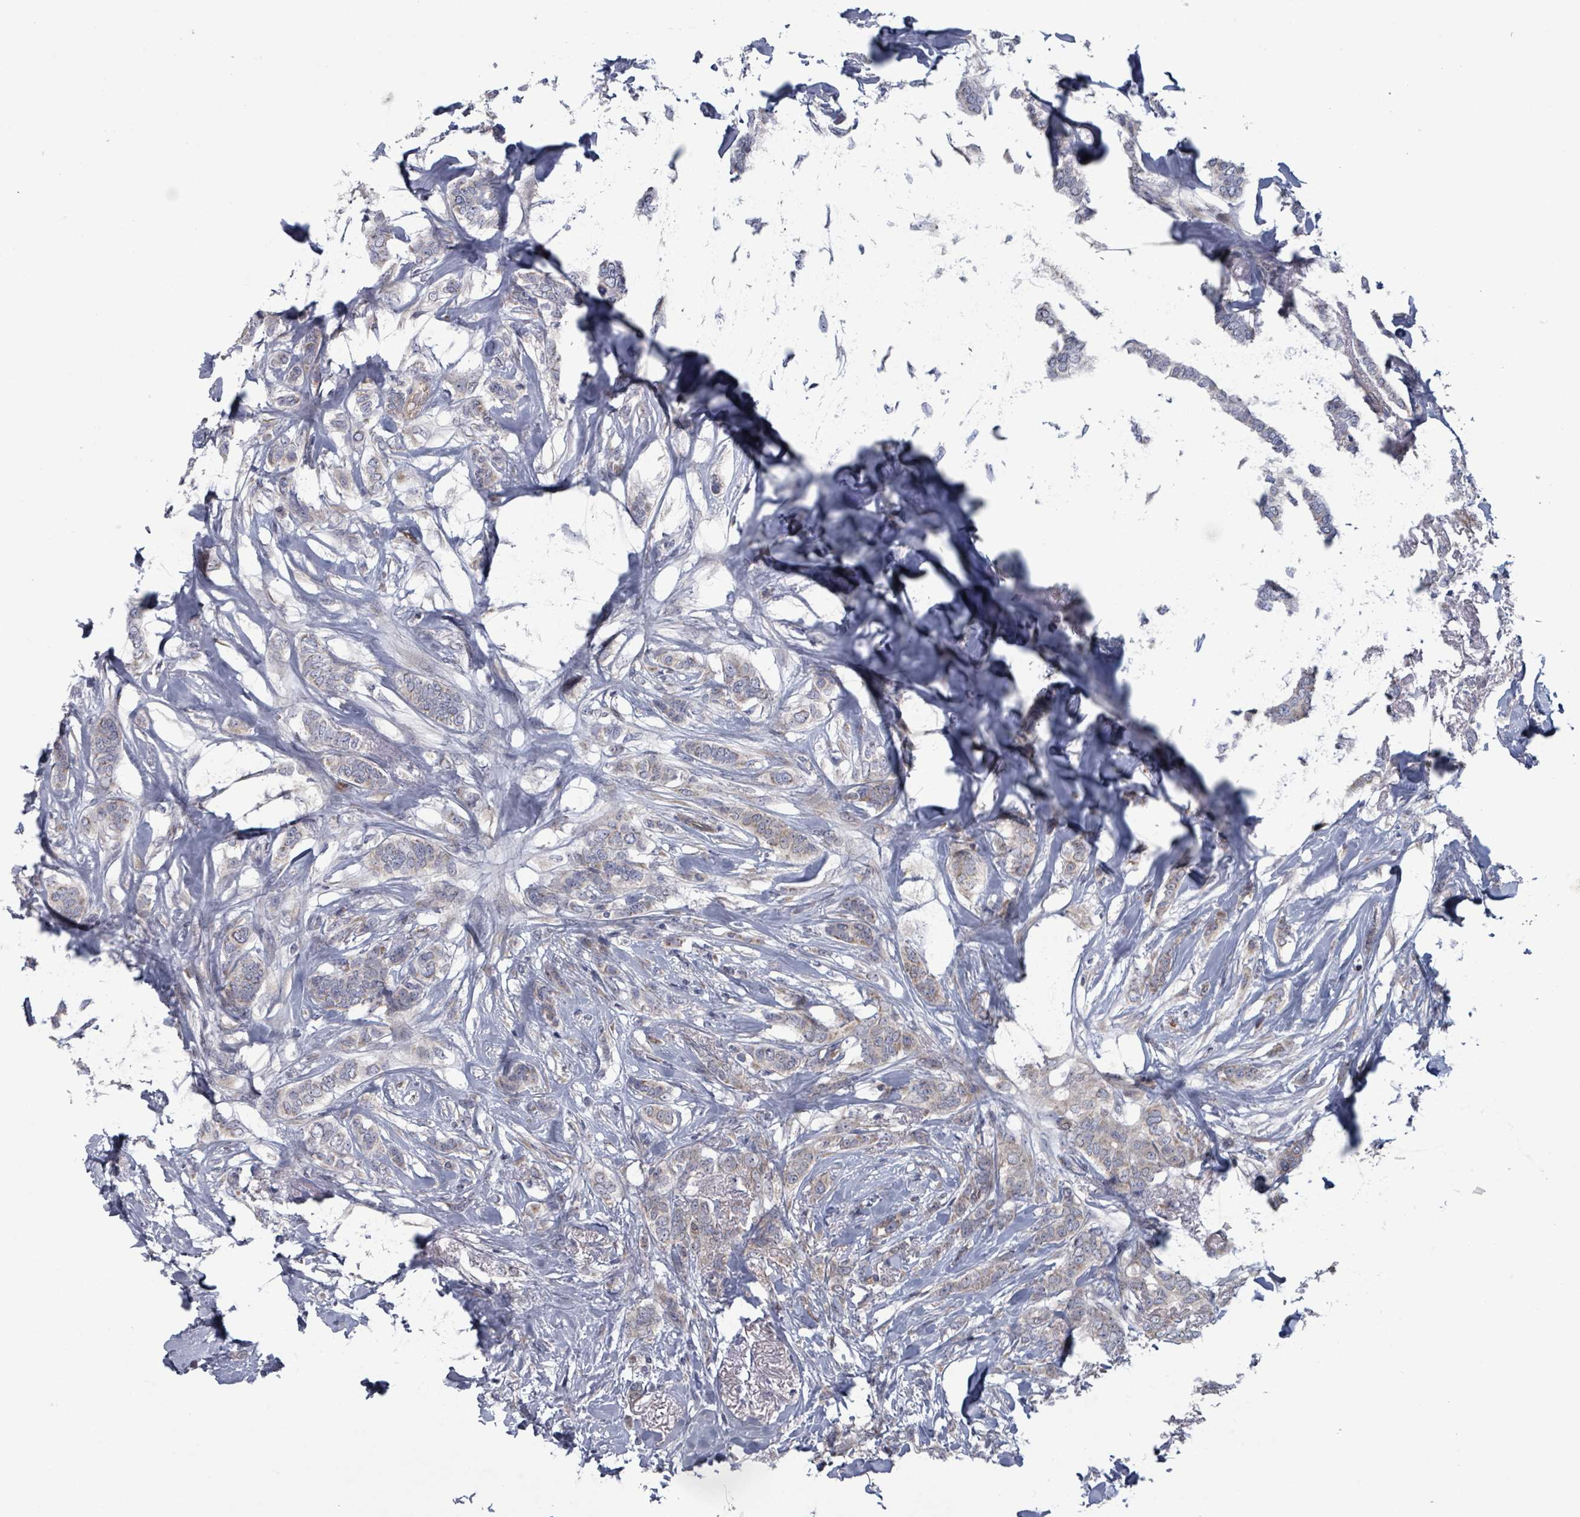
{"staining": {"intensity": "weak", "quantity": "<25%", "location": "cytoplasmic/membranous"}, "tissue": "breast cancer", "cell_type": "Tumor cells", "image_type": "cancer", "snomed": [{"axis": "morphology", "description": "Duct carcinoma"}, {"axis": "topography", "description": "Breast"}], "caption": "There is no significant staining in tumor cells of breast intraductal carcinoma. The staining was performed using DAB (3,3'-diaminobenzidine) to visualize the protein expression in brown, while the nuclei were stained in blue with hematoxylin (Magnification: 20x).", "gene": "FKBP1A", "patient": {"sex": "female", "age": 72}}